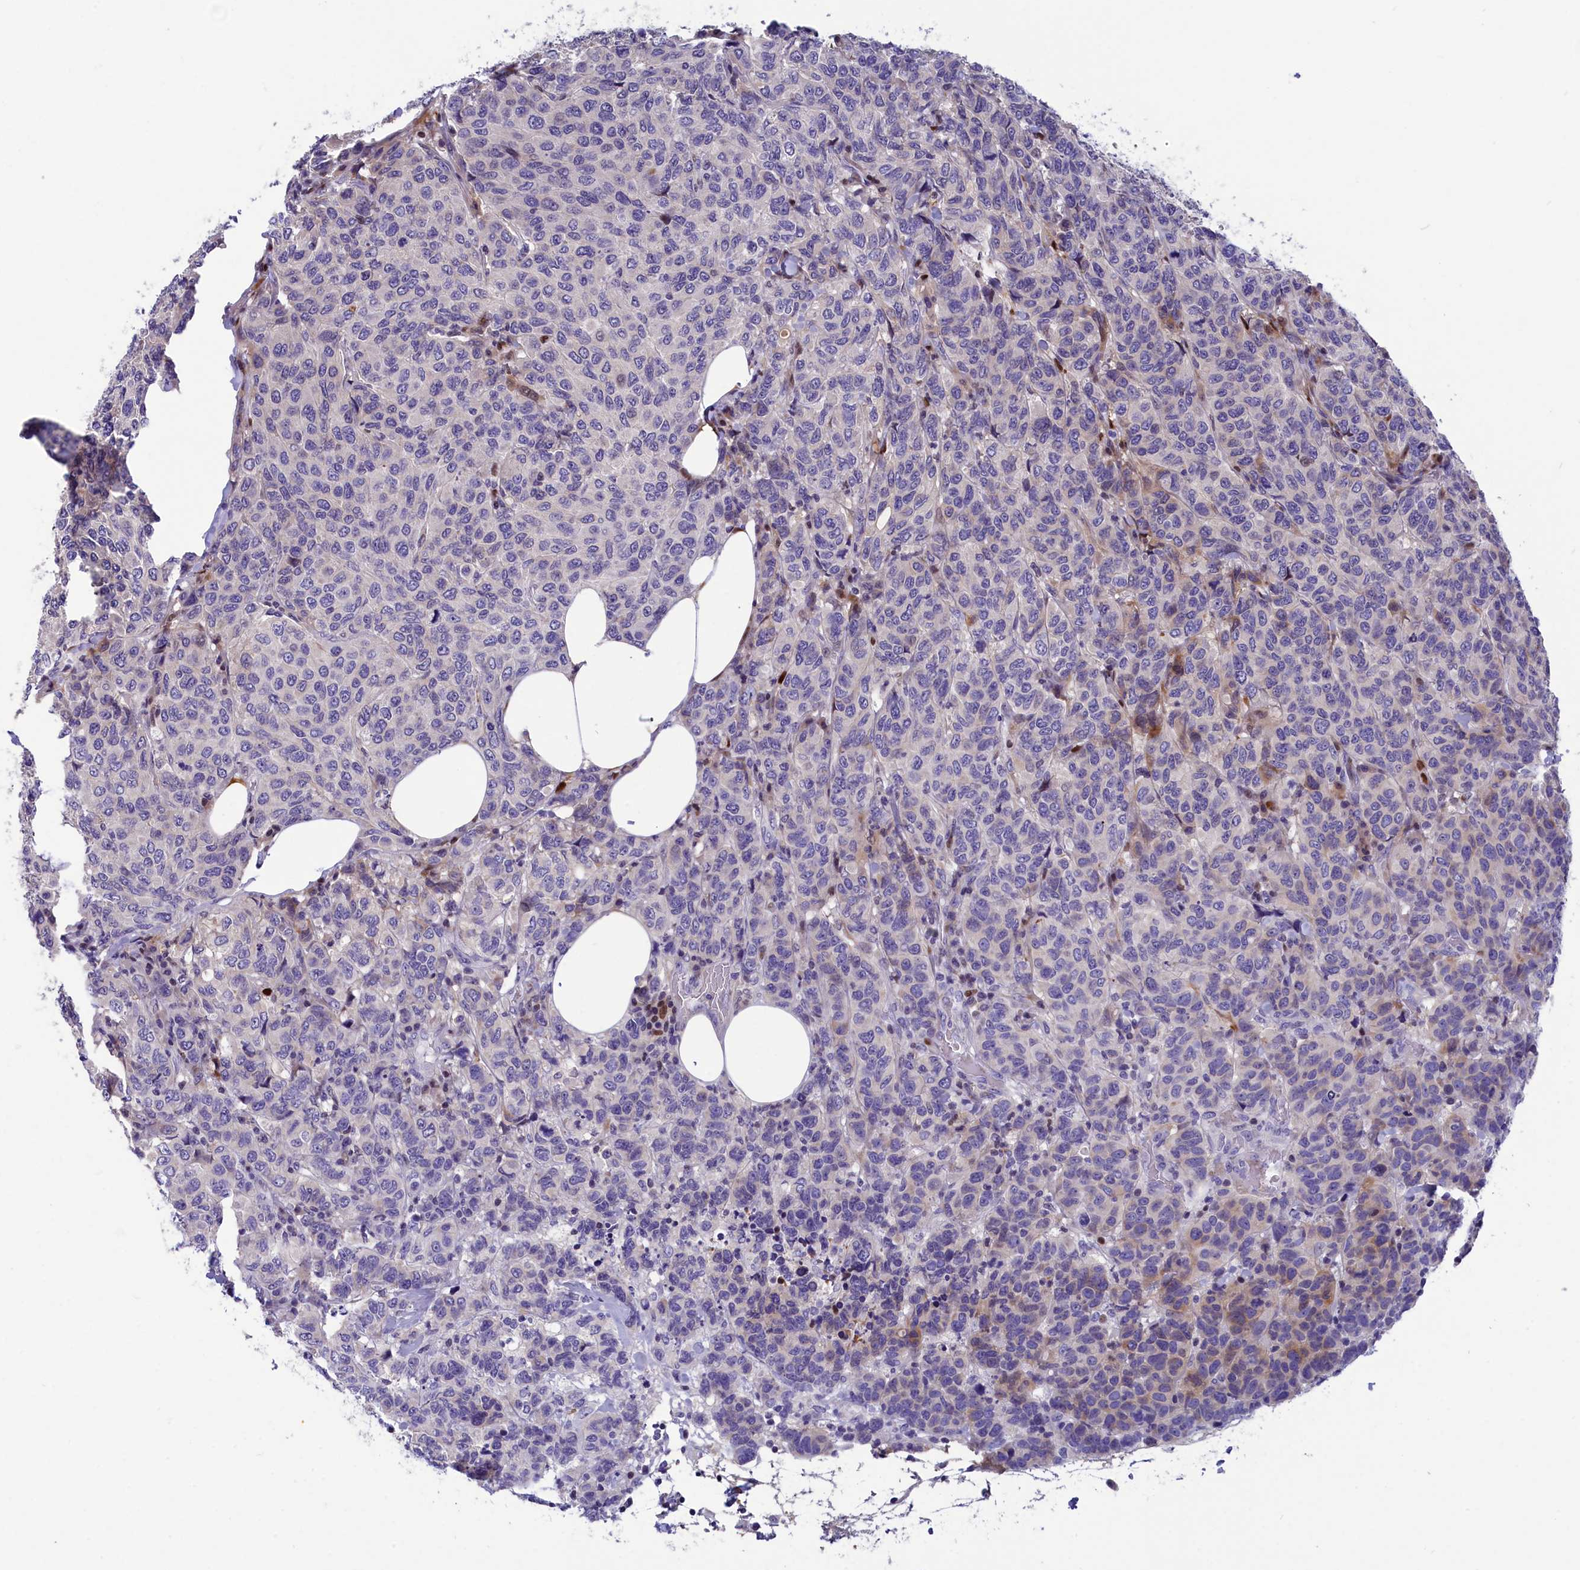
{"staining": {"intensity": "negative", "quantity": "none", "location": "none"}, "tissue": "breast cancer", "cell_type": "Tumor cells", "image_type": "cancer", "snomed": [{"axis": "morphology", "description": "Duct carcinoma"}, {"axis": "topography", "description": "Breast"}], "caption": "DAB immunohistochemical staining of human breast cancer (intraductal carcinoma) displays no significant staining in tumor cells.", "gene": "NKPD1", "patient": {"sex": "female", "age": 55}}